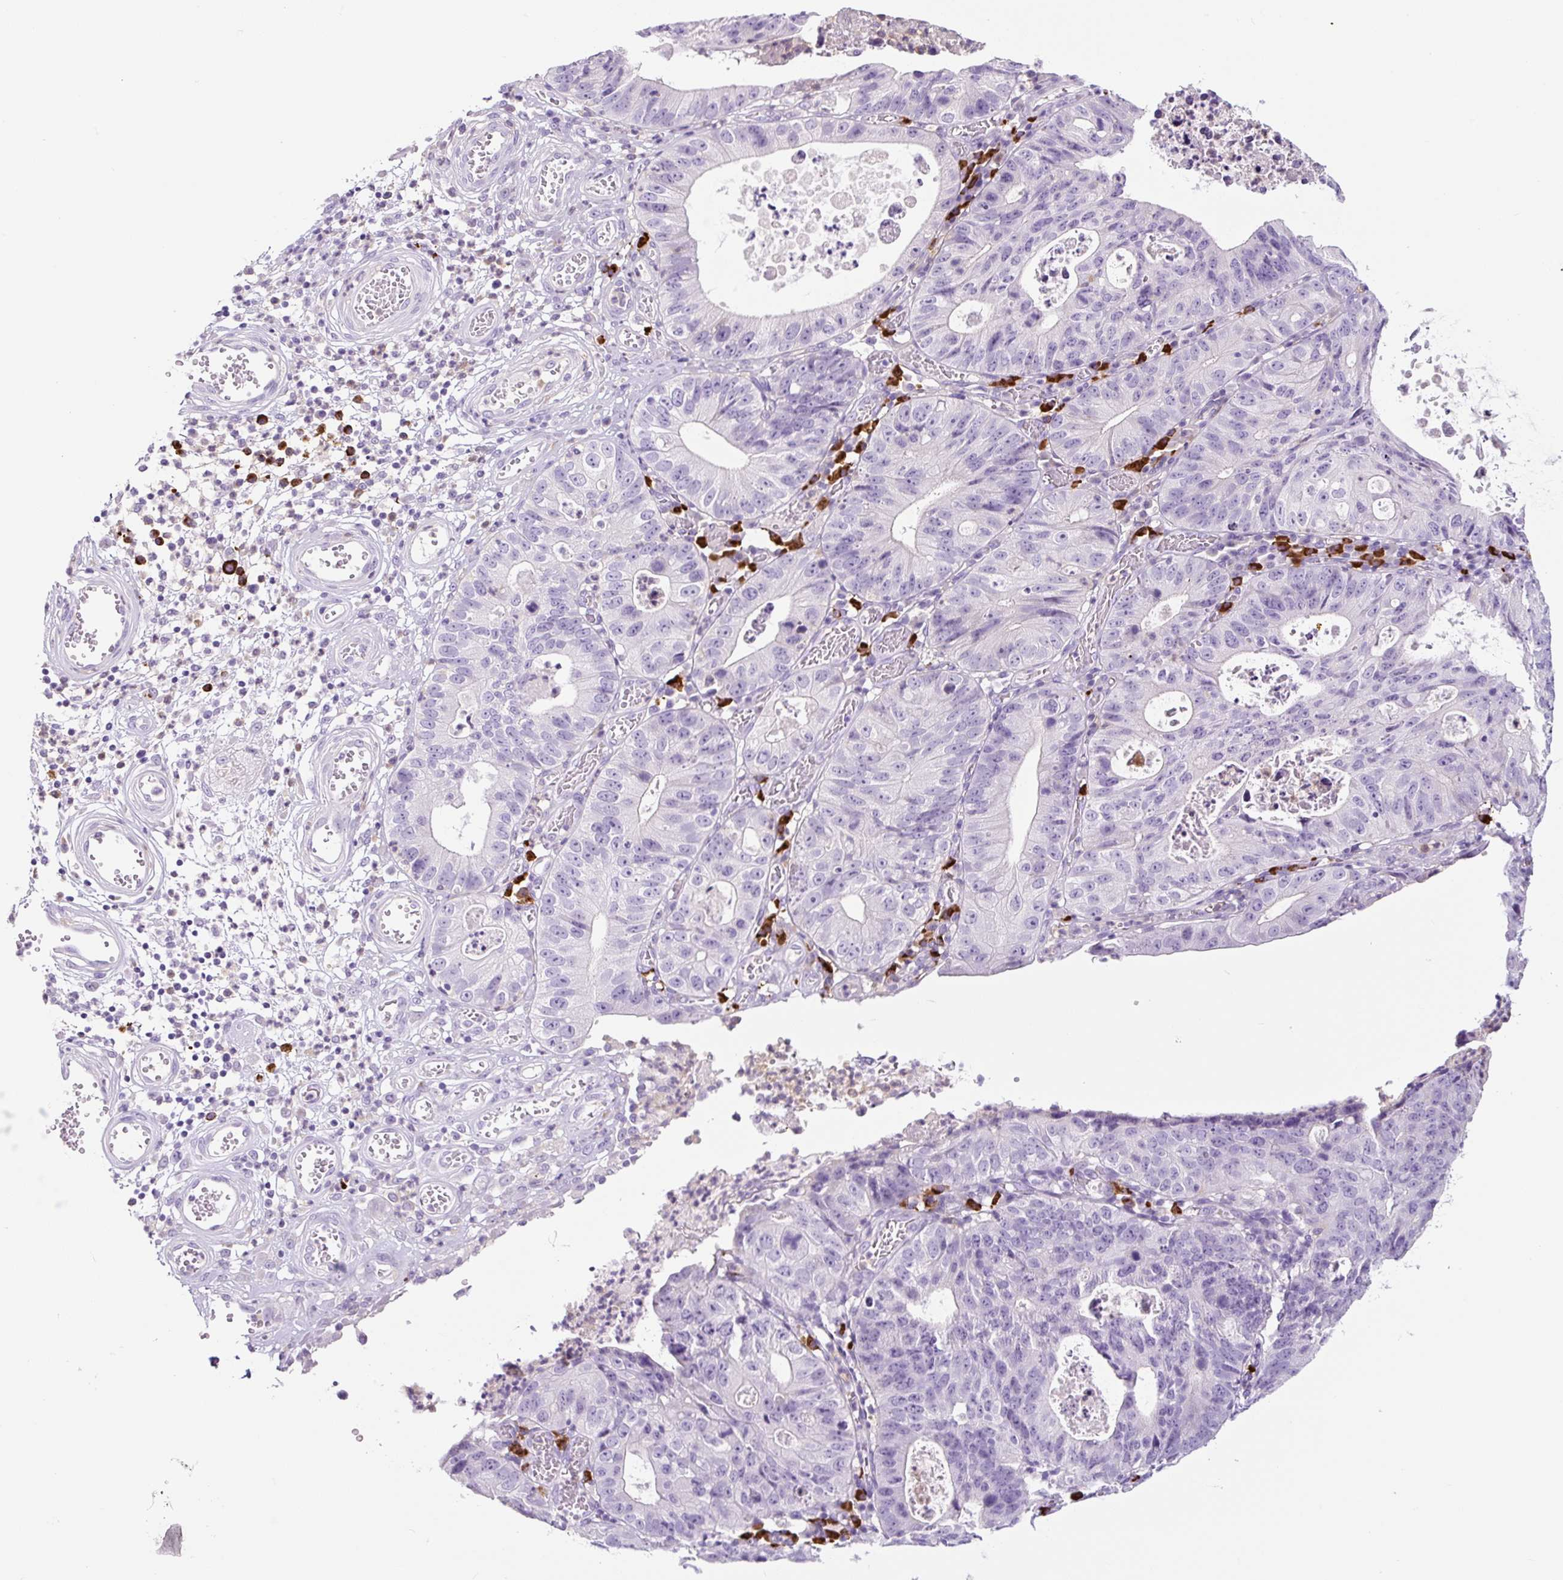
{"staining": {"intensity": "negative", "quantity": "none", "location": "none"}, "tissue": "stomach cancer", "cell_type": "Tumor cells", "image_type": "cancer", "snomed": [{"axis": "morphology", "description": "Adenocarcinoma, NOS"}, {"axis": "topography", "description": "Stomach"}], "caption": "Adenocarcinoma (stomach) was stained to show a protein in brown. There is no significant positivity in tumor cells.", "gene": "RNF212B", "patient": {"sex": "male", "age": 59}}